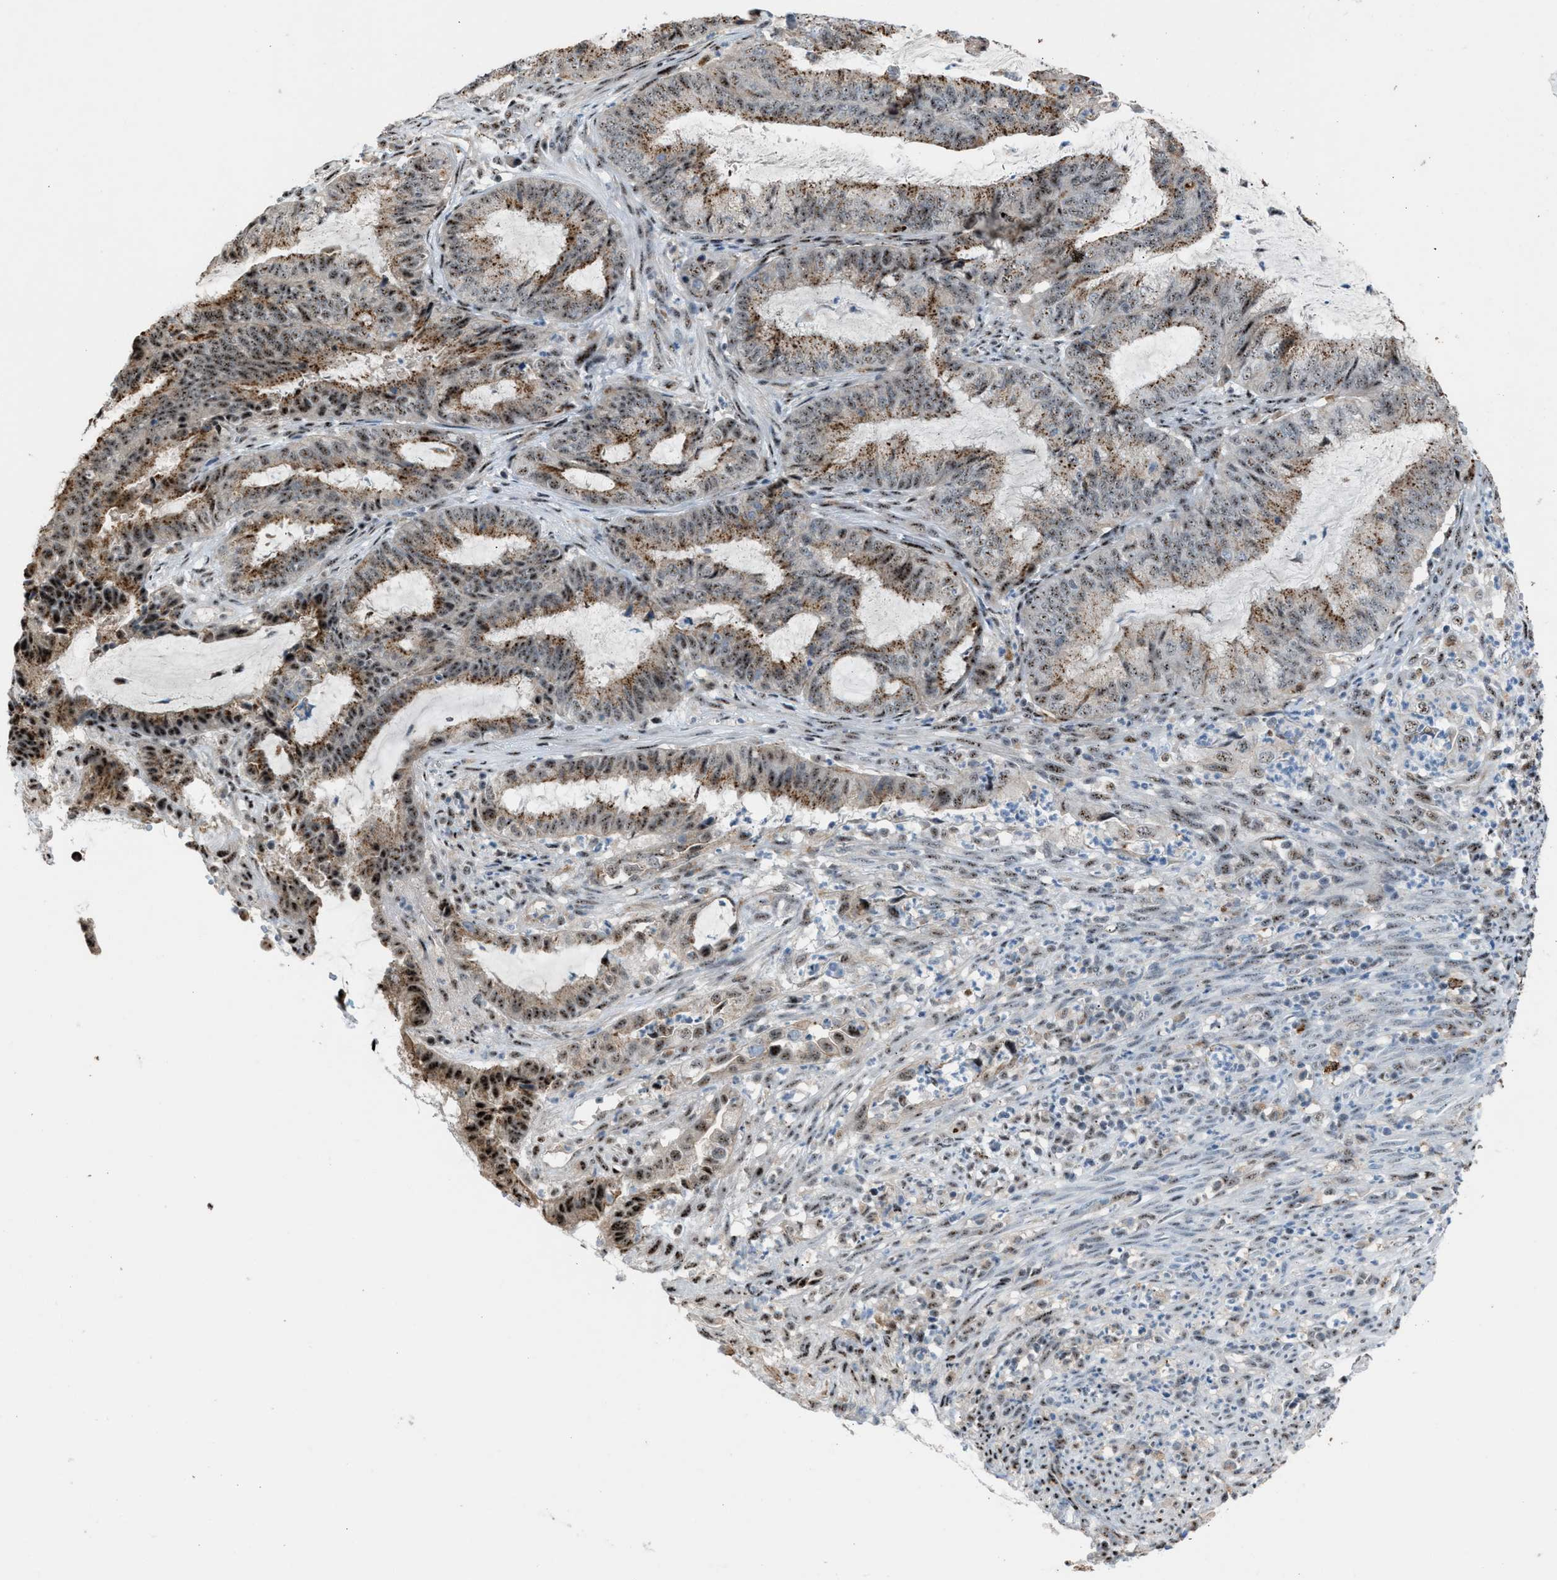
{"staining": {"intensity": "moderate", "quantity": ">75%", "location": "cytoplasmic/membranous,nuclear"}, "tissue": "endometrial cancer", "cell_type": "Tumor cells", "image_type": "cancer", "snomed": [{"axis": "morphology", "description": "Adenocarcinoma, NOS"}, {"axis": "topography", "description": "Endometrium"}], "caption": "High-power microscopy captured an immunohistochemistry image of endometrial adenocarcinoma, revealing moderate cytoplasmic/membranous and nuclear positivity in about >75% of tumor cells.", "gene": "CENPP", "patient": {"sex": "female", "age": 51}}